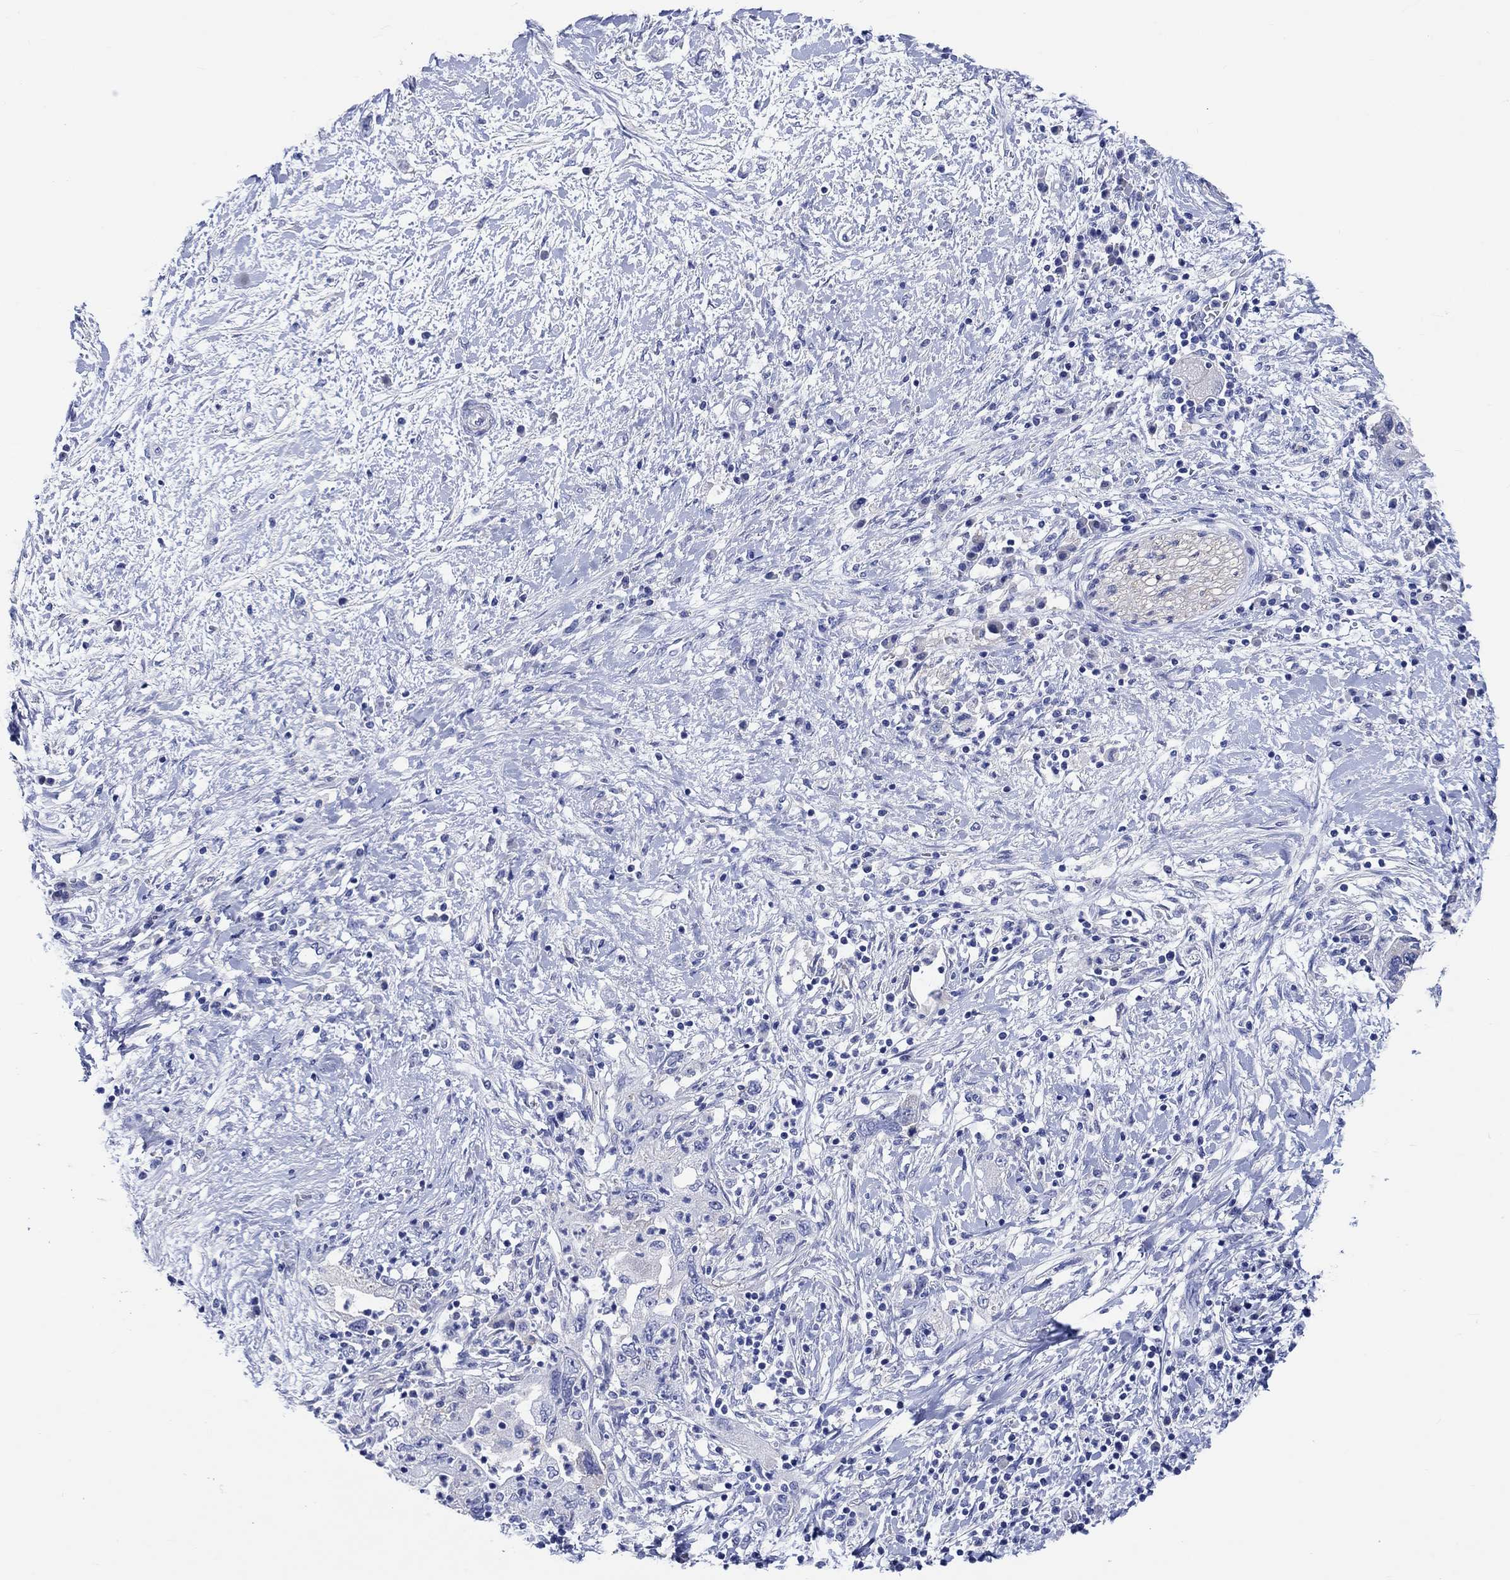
{"staining": {"intensity": "negative", "quantity": "none", "location": "none"}, "tissue": "pancreatic cancer", "cell_type": "Tumor cells", "image_type": "cancer", "snomed": [{"axis": "morphology", "description": "Adenocarcinoma, NOS"}, {"axis": "topography", "description": "Pancreas"}], "caption": "A histopathology image of adenocarcinoma (pancreatic) stained for a protein displays no brown staining in tumor cells.", "gene": "SHISA4", "patient": {"sex": "female", "age": 73}}